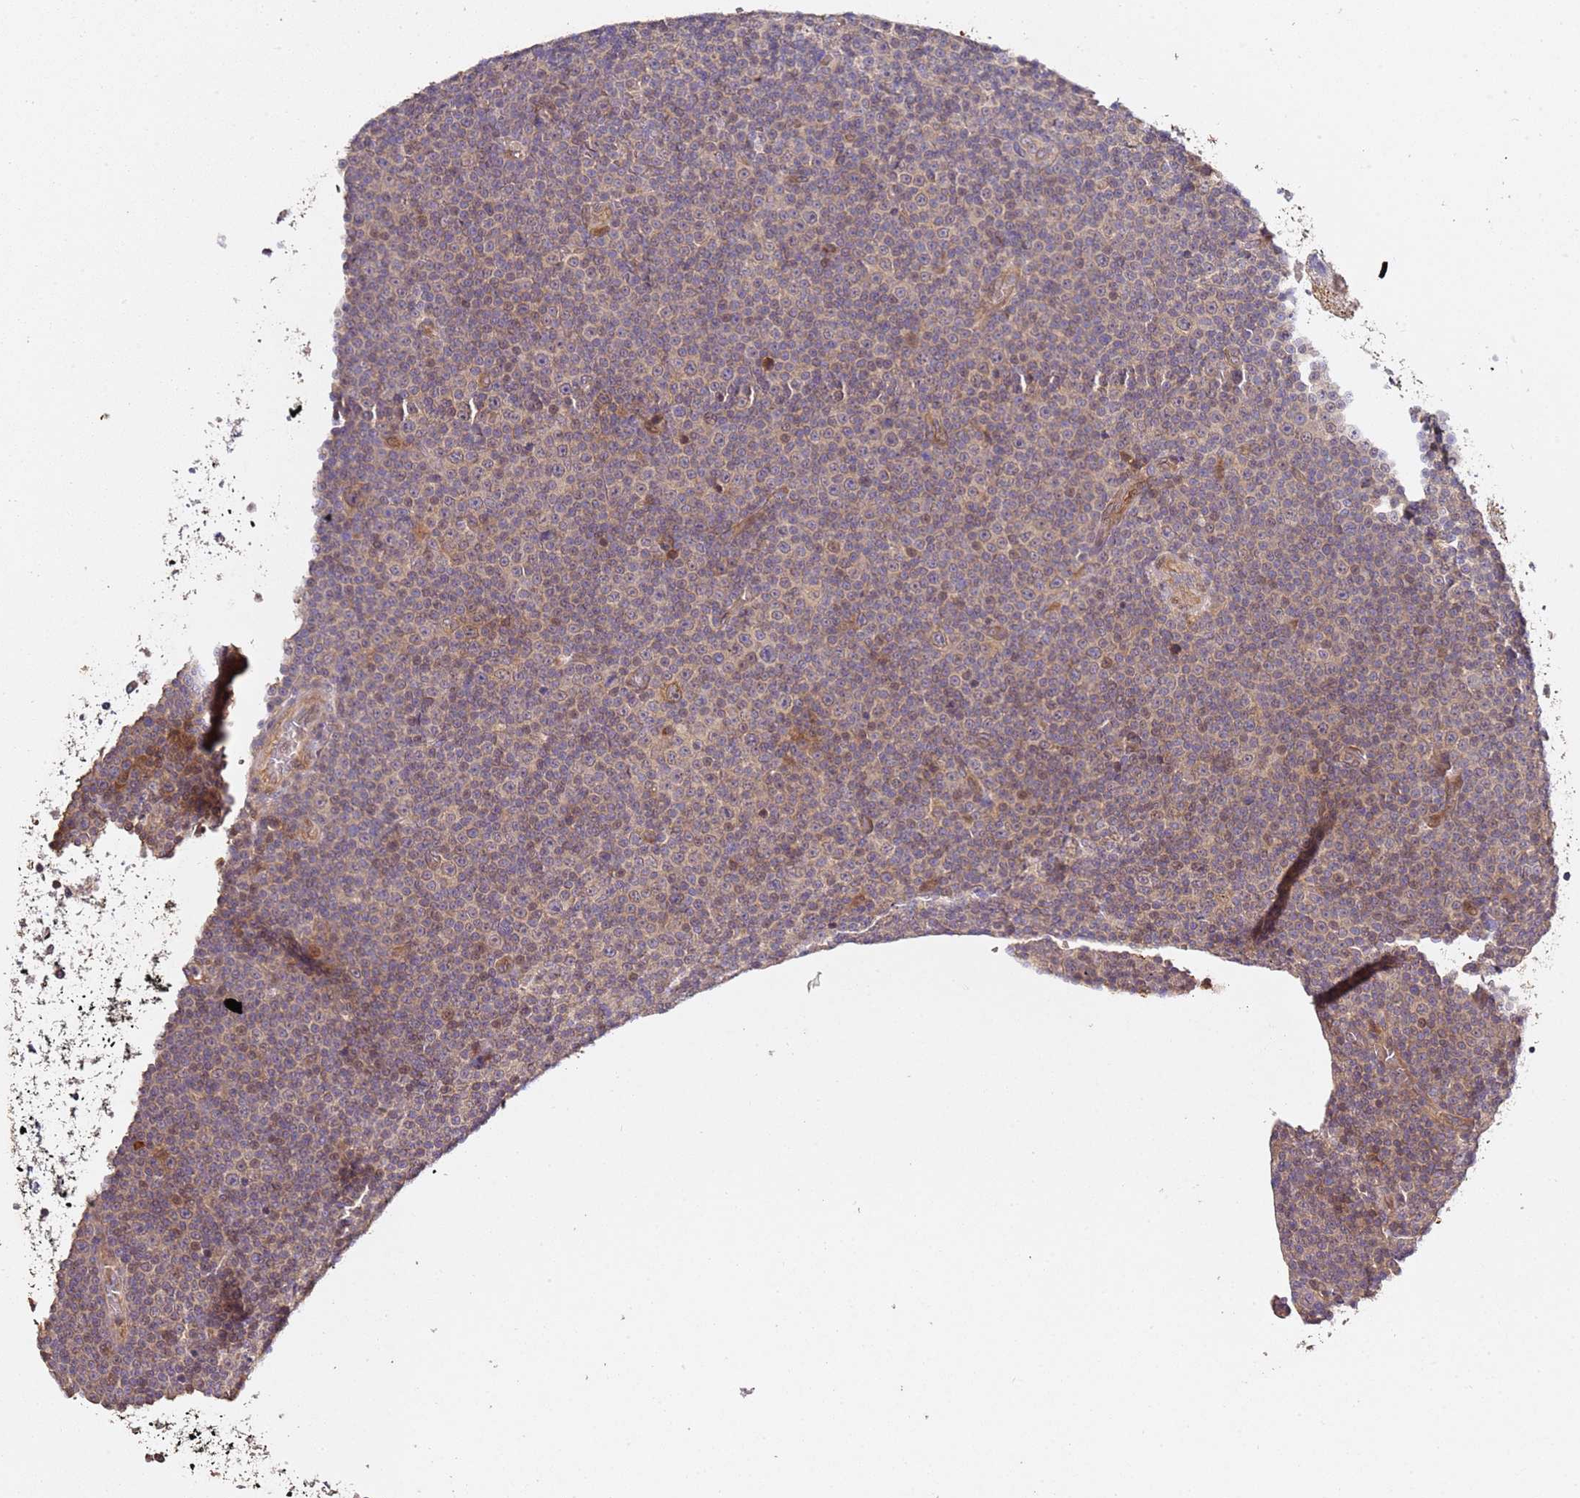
{"staining": {"intensity": "weak", "quantity": "25%-75%", "location": "cytoplasmic/membranous"}, "tissue": "lymphoma", "cell_type": "Tumor cells", "image_type": "cancer", "snomed": [{"axis": "morphology", "description": "Malignant lymphoma, non-Hodgkin's type, Low grade"}, {"axis": "topography", "description": "Lymph node"}], "caption": "IHC of low-grade malignant lymphoma, non-Hodgkin's type reveals low levels of weak cytoplasmic/membranous staining in about 25%-75% of tumor cells.", "gene": "OSBPL2", "patient": {"sex": "female", "age": 67}}